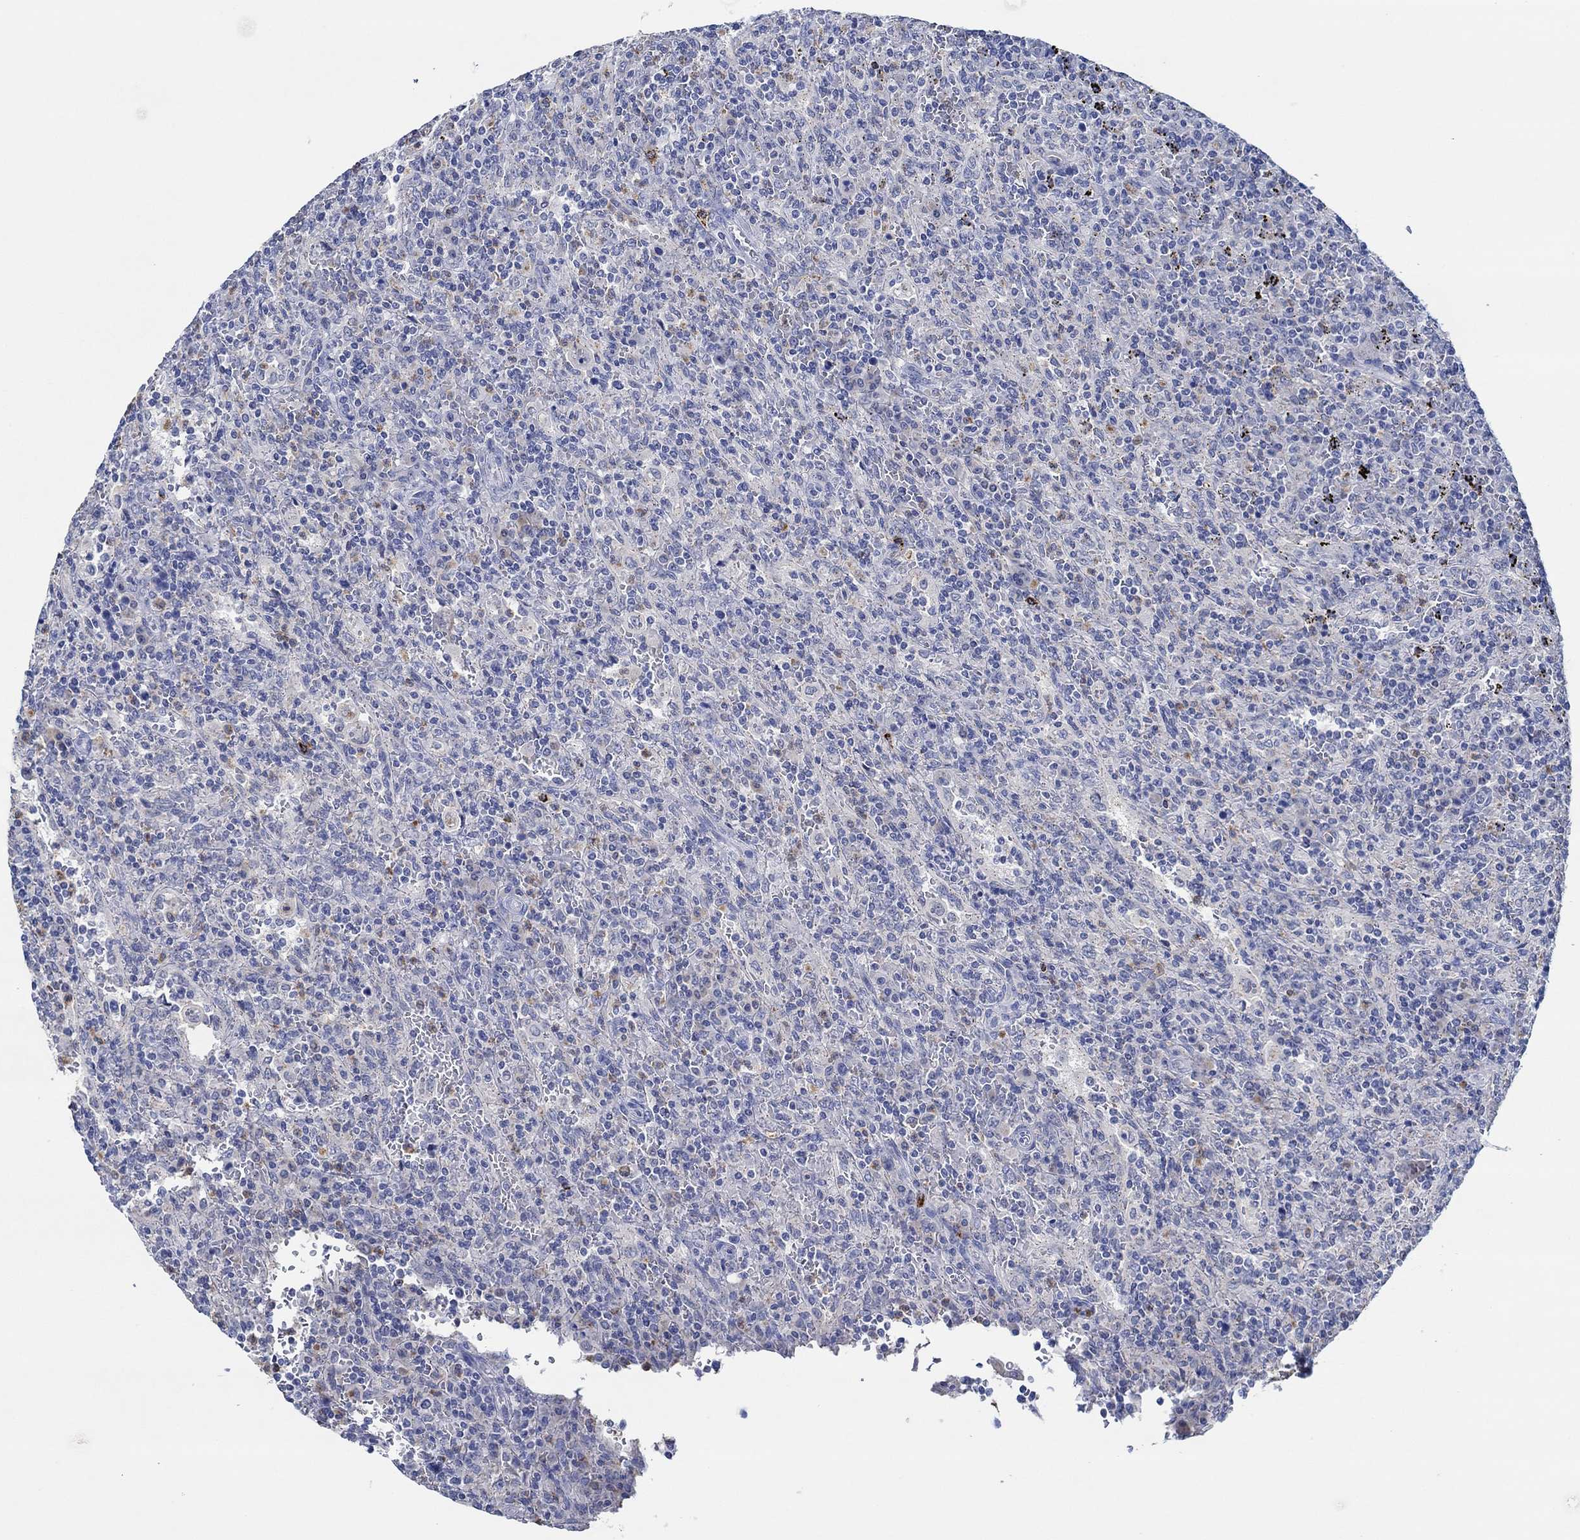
{"staining": {"intensity": "negative", "quantity": "none", "location": "none"}, "tissue": "lymphoma", "cell_type": "Tumor cells", "image_type": "cancer", "snomed": [{"axis": "morphology", "description": "Malignant lymphoma, non-Hodgkin's type, Low grade"}, {"axis": "topography", "description": "Spleen"}], "caption": "IHC micrograph of neoplastic tissue: human lymphoma stained with DAB displays no significant protein positivity in tumor cells.", "gene": "CPM", "patient": {"sex": "male", "age": 62}}